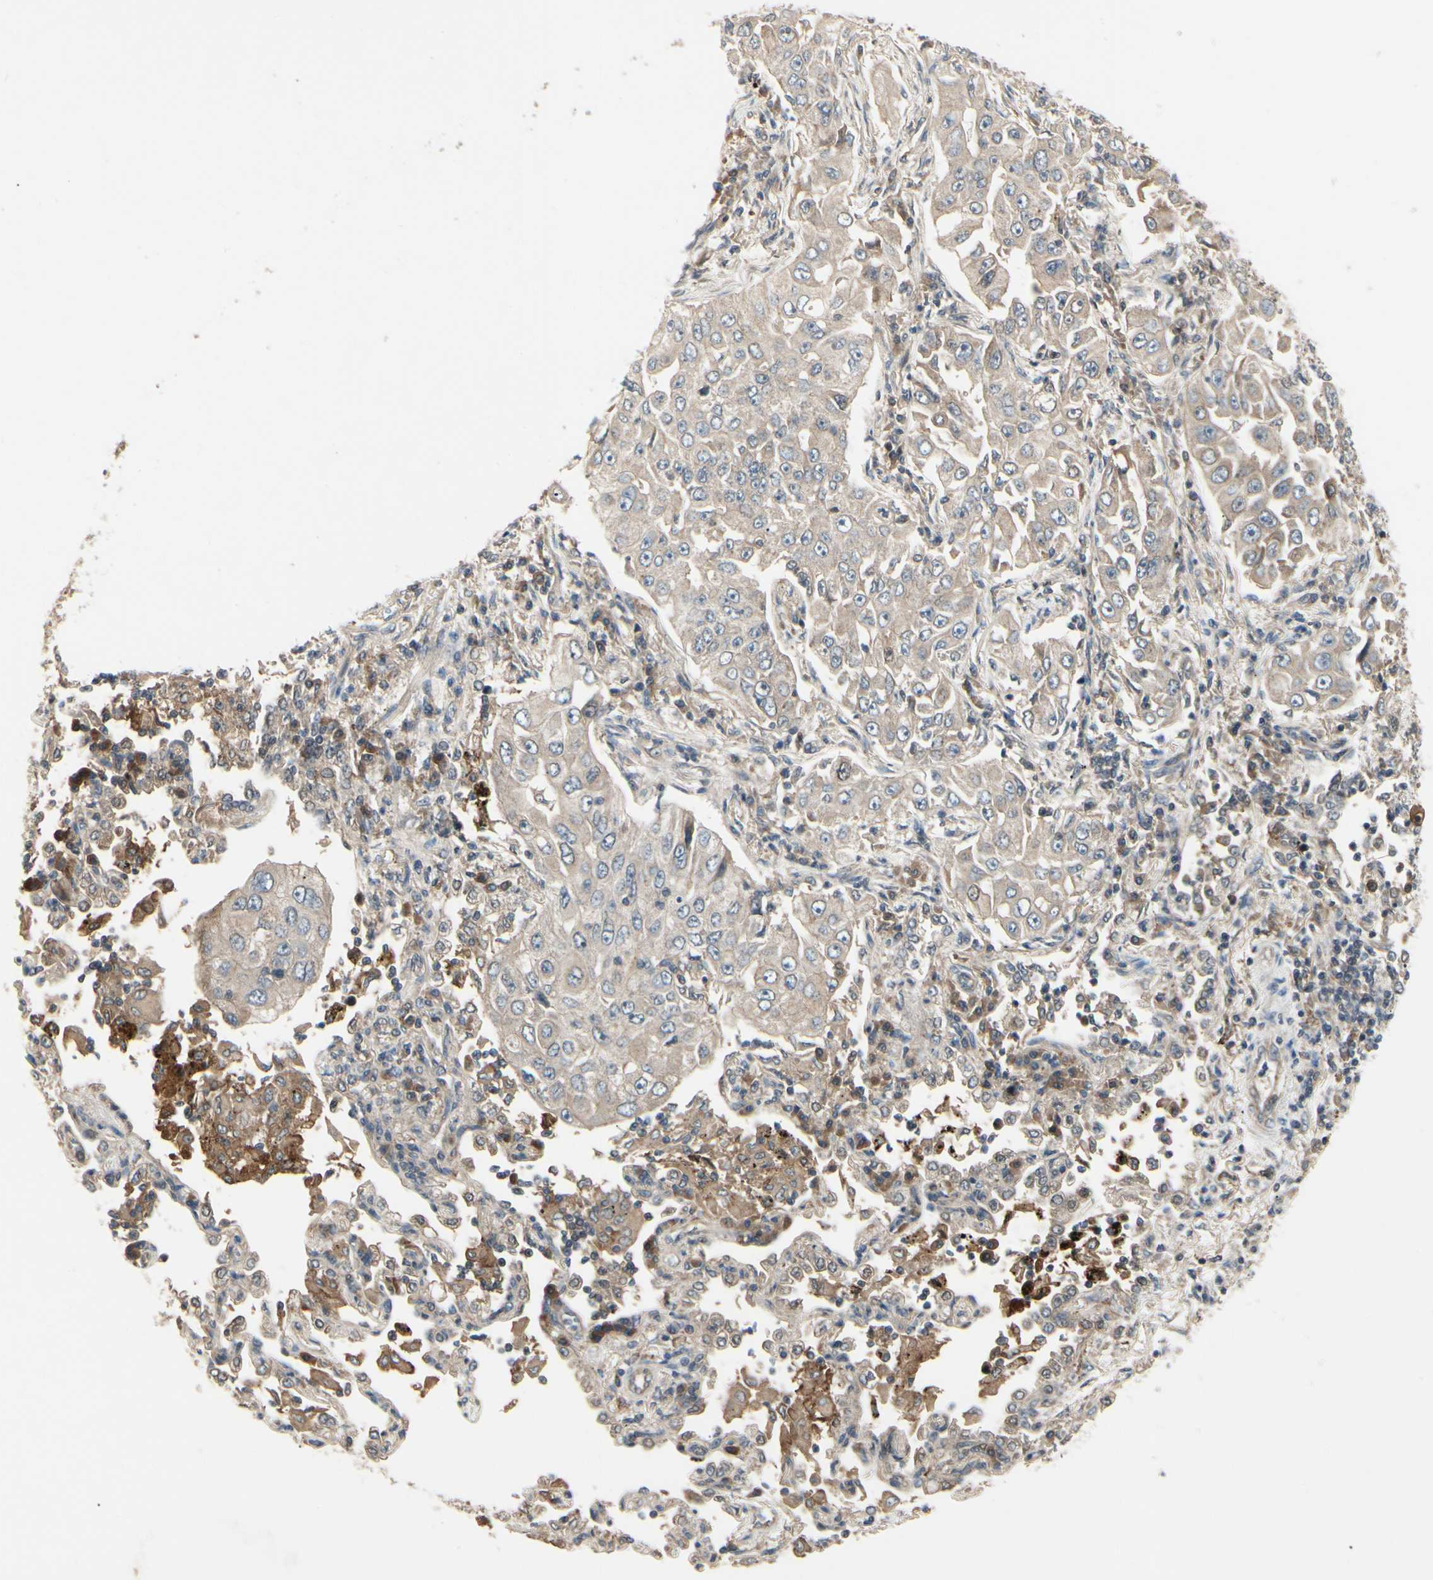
{"staining": {"intensity": "moderate", "quantity": ">75%", "location": "cytoplasmic/membranous"}, "tissue": "lung cancer", "cell_type": "Tumor cells", "image_type": "cancer", "snomed": [{"axis": "morphology", "description": "Adenocarcinoma, NOS"}, {"axis": "topography", "description": "Lung"}], "caption": "Protein analysis of lung cancer (adenocarcinoma) tissue reveals moderate cytoplasmic/membranous expression in about >75% of tumor cells.", "gene": "RNF14", "patient": {"sex": "male", "age": 84}}